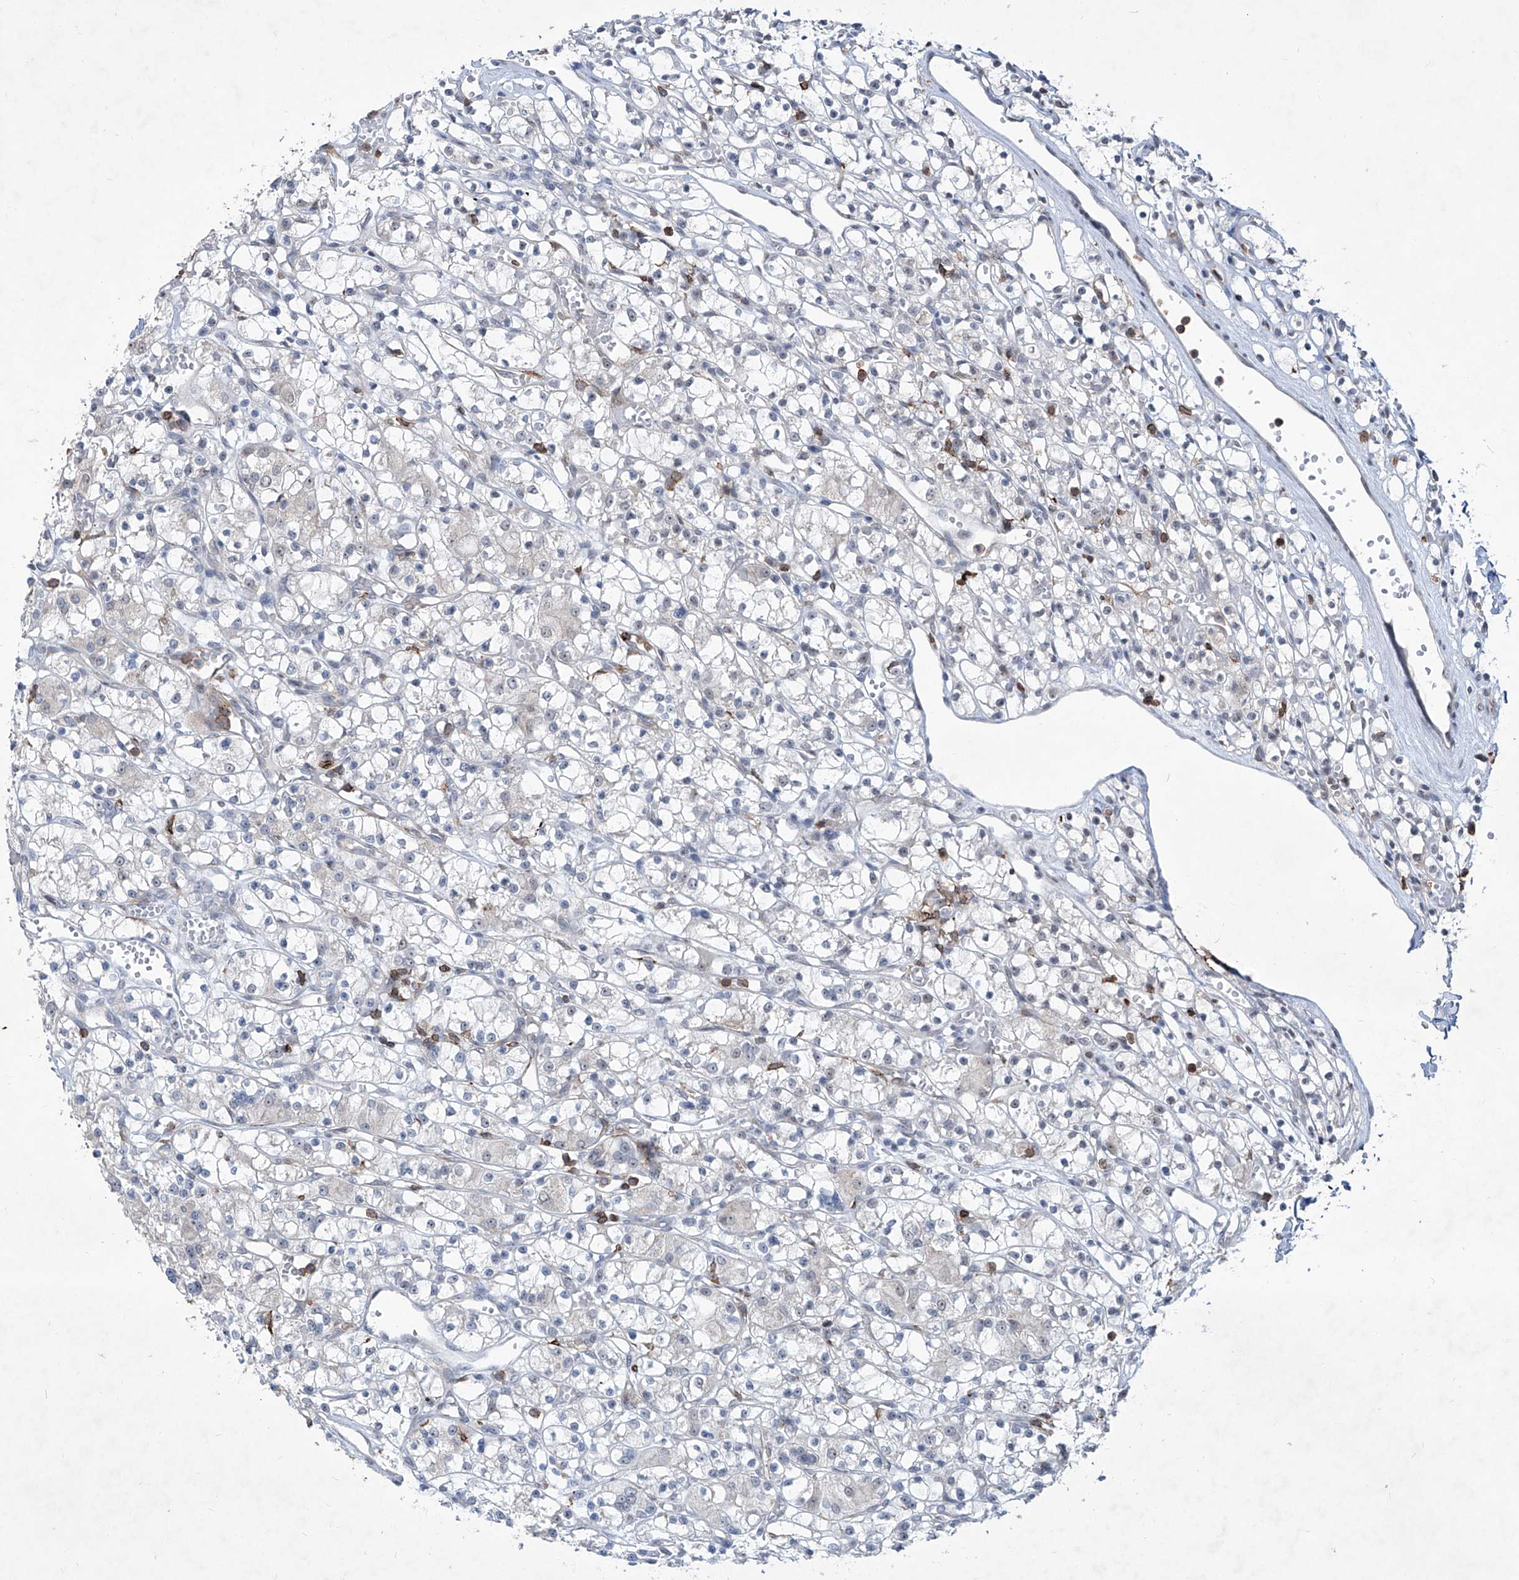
{"staining": {"intensity": "negative", "quantity": "none", "location": "none"}, "tissue": "renal cancer", "cell_type": "Tumor cells", "image_type": "cancer", "snomed": [{"axis": "morphology", "description": "Adenocarcinoma, NOS"}, {"axis": "topography", "description": "Kidney"}], "caption": "This is an immunohistochemistry (IHC) histopathology image of human adenocarcinoma (renal). There is no positivity in tumor cells.", "gene": "ZBTB48", "patient": {"sex": "female", "age": 59}}